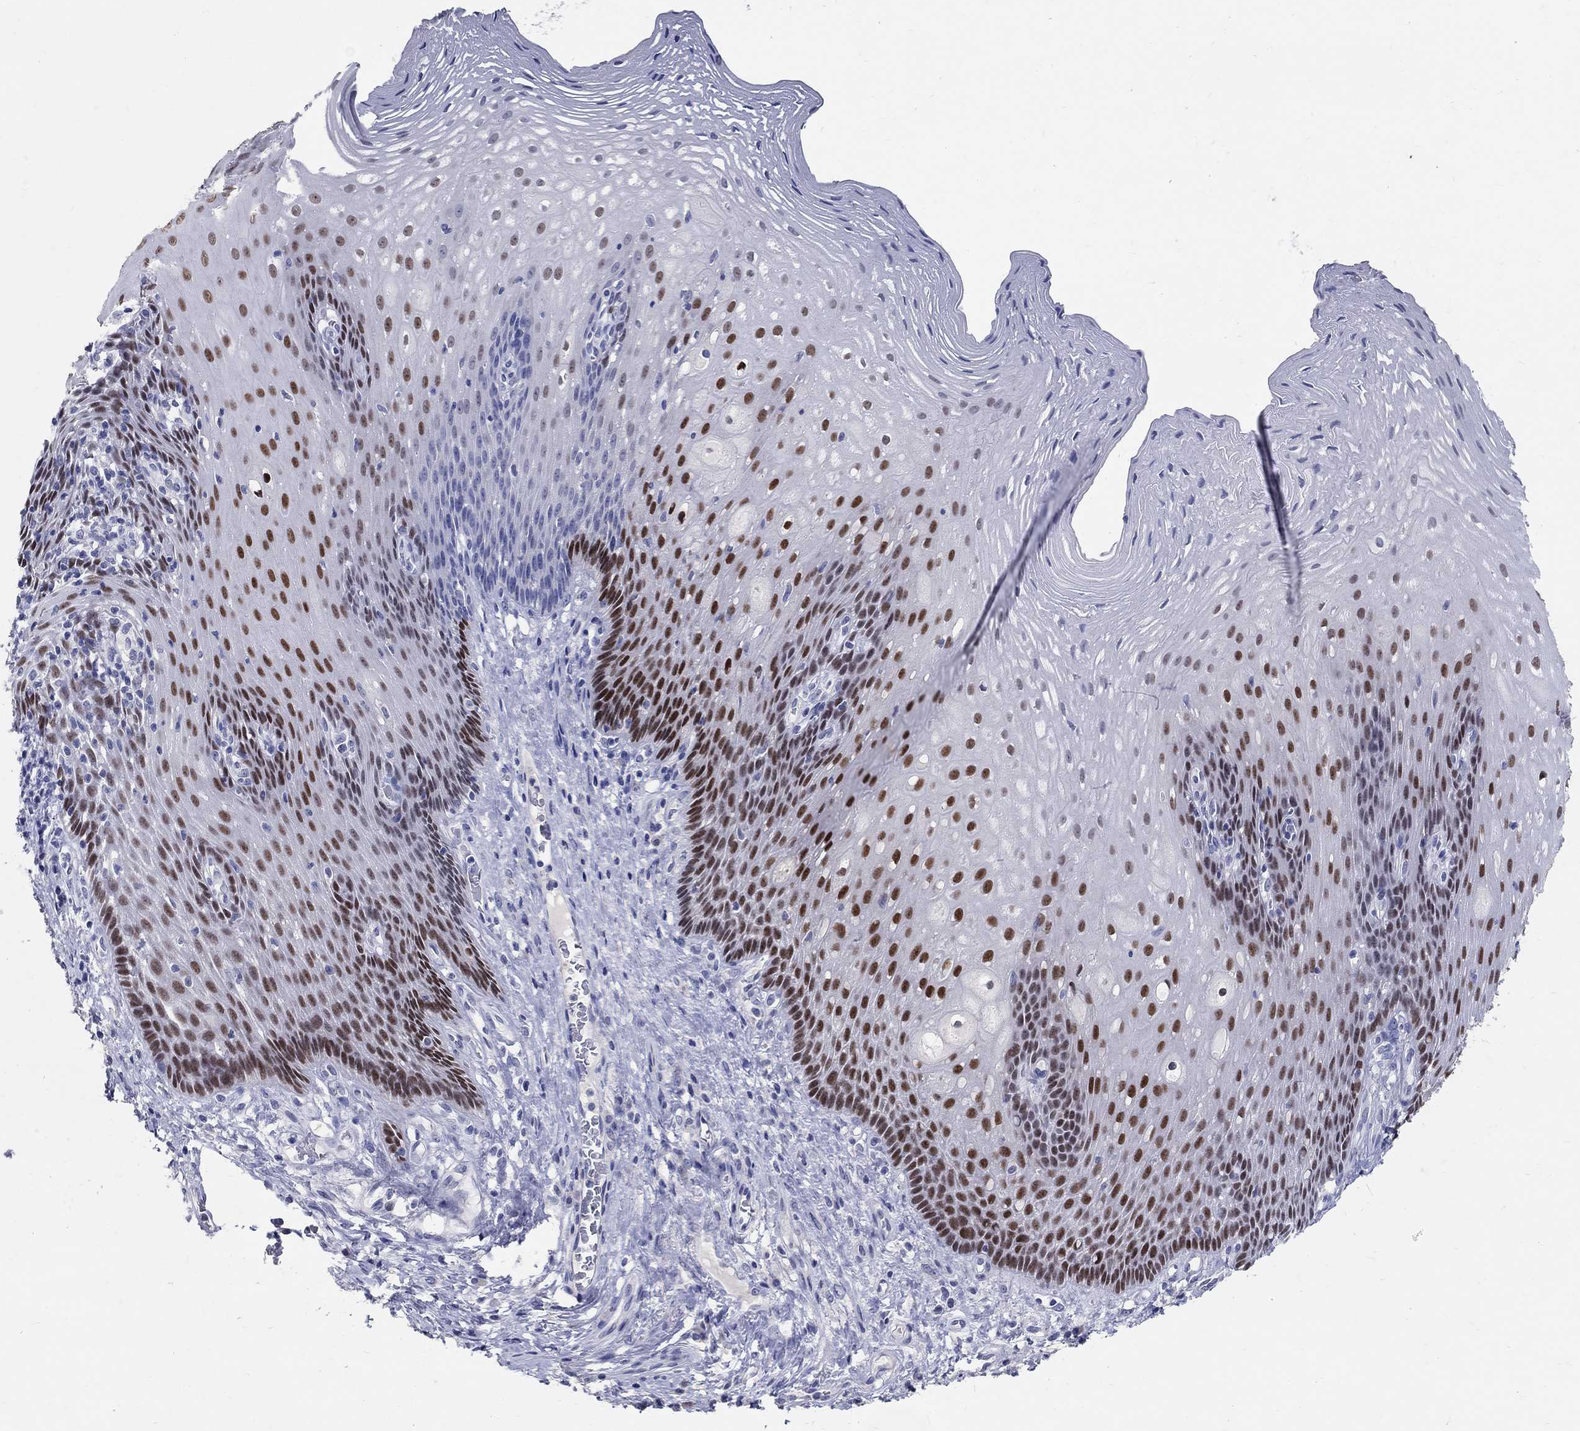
{"staining": {"intensity": "strong", "quantity": "25%-75%", "location": "nuclear"}, "tissue": "esophagus", "cell_type": "Squamous epithelial cells", "image_type": "normal", "snomed": [{"axis": "morphology", "description": "Normal tissue, NOS"}, {"axis": "topography", "description": "Esophagus"}], "caption": "DAB immunohistochemical staining of unremarkable human esophagus reveals strong nuclear protein expression in approximately 25%-75% of squamous epithelial cells. (DAB (3,3'-diaminobenzidine) IHC with brightfield microscopy, high magnification).", "gene": "SOX2", "patient": {"sex": "male", "age": 76}}